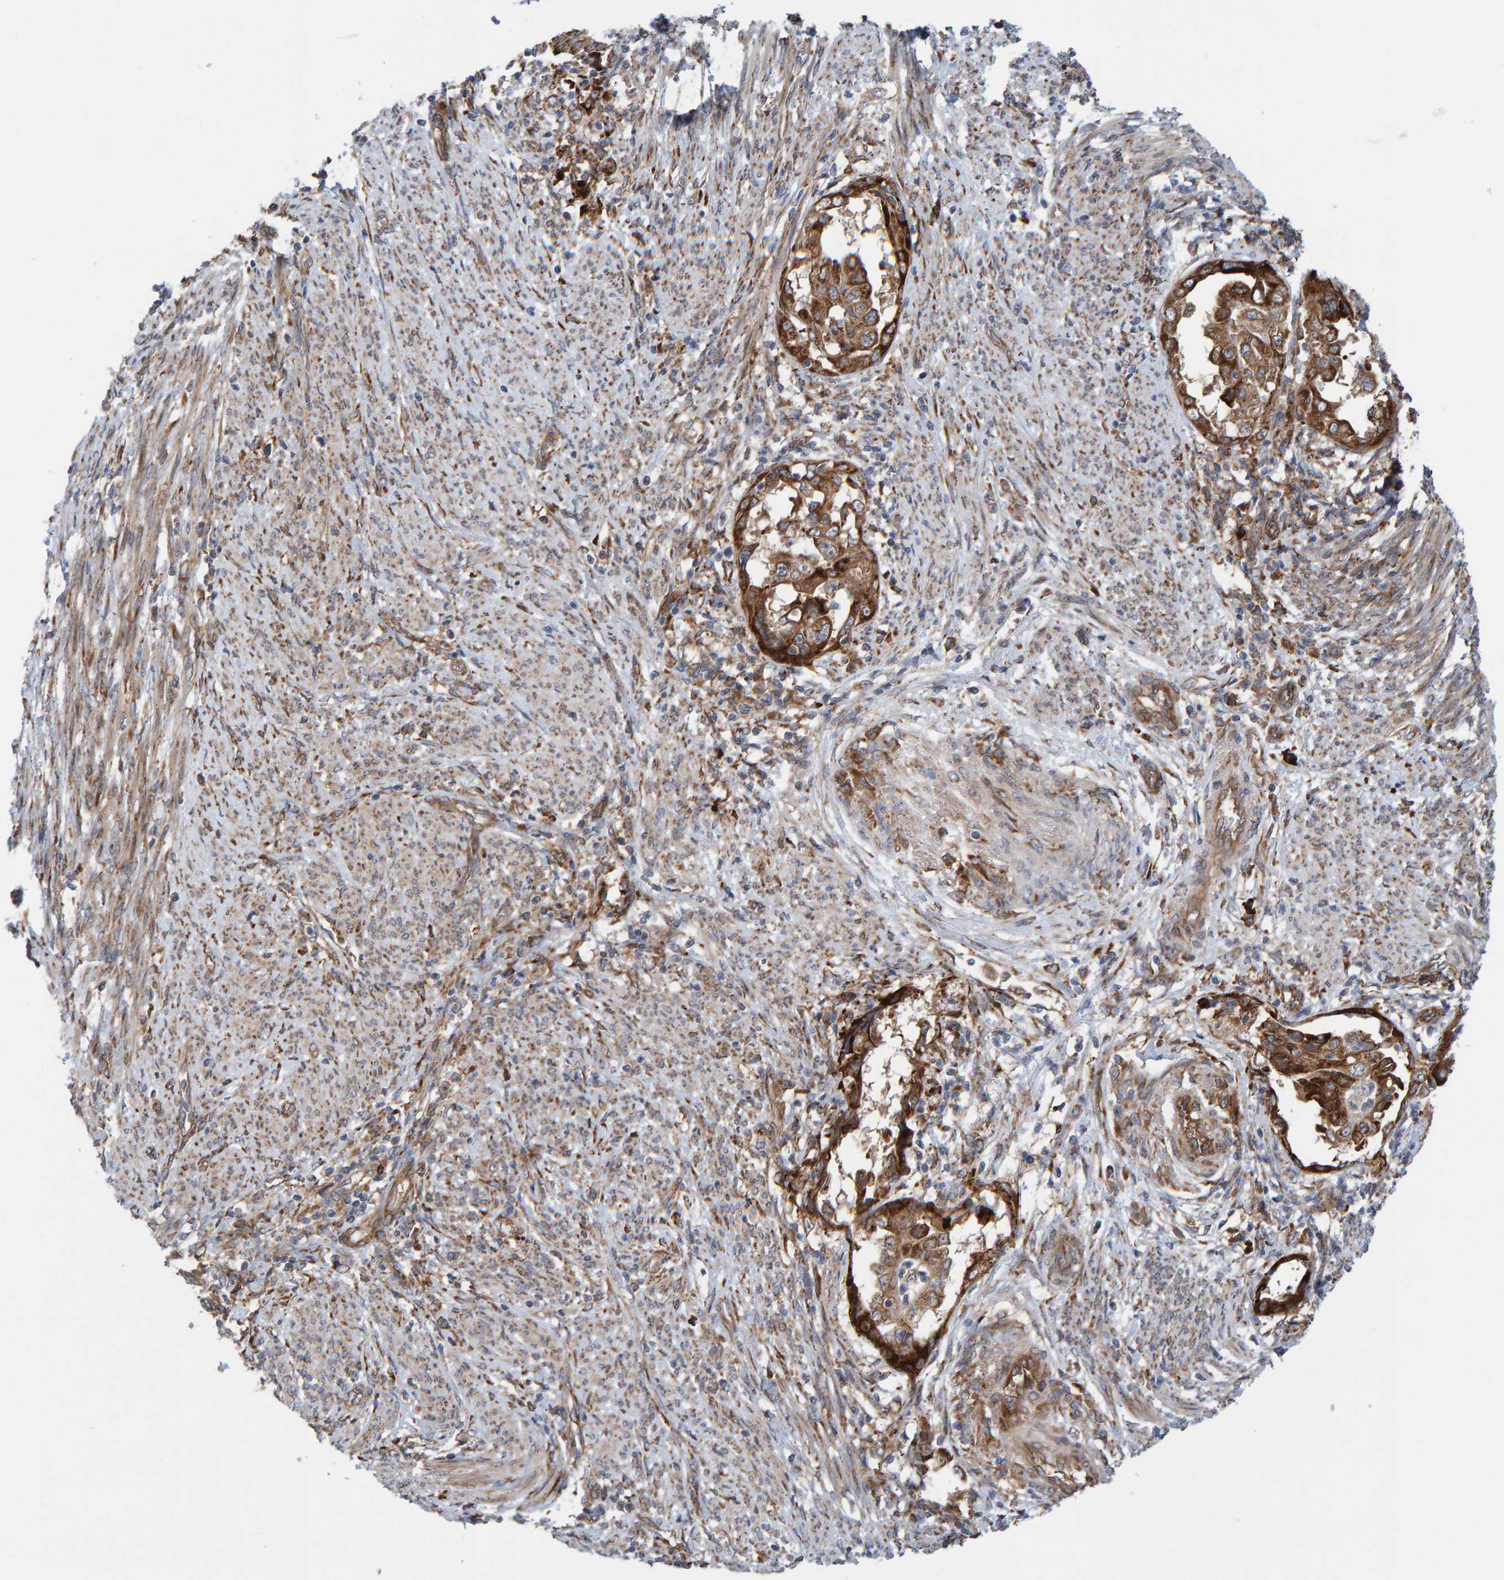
{"staining": {"intensity": "moderate", "quantity": ">75%", "location": "cytoplasmic/membranous"}, "tissue": "endometrial cancer", "cell_type": "Tumor cells", "image_type": "cancer", "snomed": [{"axis": "morphology", "description": "Adenocarcinoma, NOS"}, {"axis": "topography", "description": "Endometrium"}], "caption": "An immunohistochemistry image of tumor tissue is shown. Protein staining in brown labels moderate cytoplasmic/membranous positivity in endometrial adenocarcinoma within tumor cells.", "gene": "KIAA0753", "patient": {"sex": "female", "age": 85}}